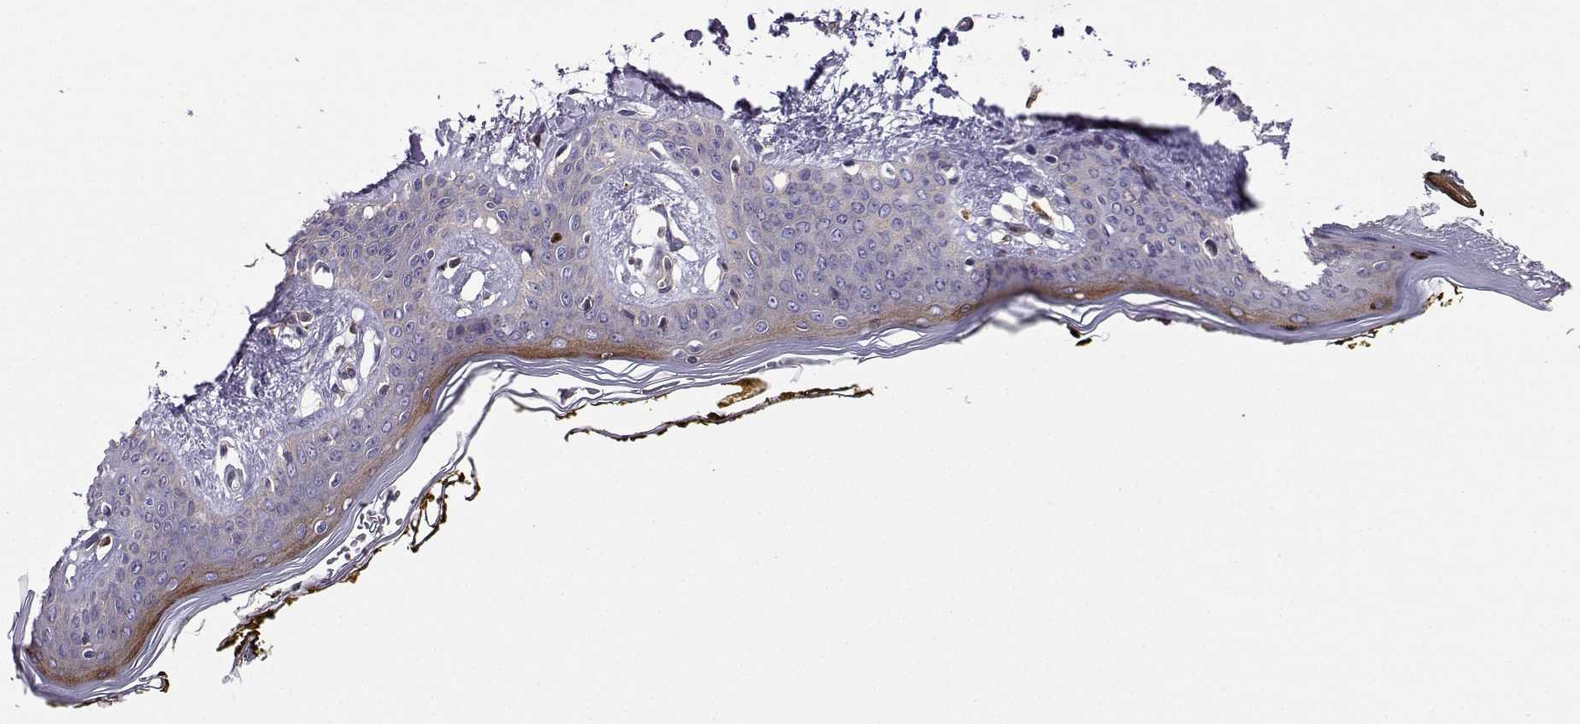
{"staining": {"intensity": "negative", "quantity": "none", "location": "none"}, "tissue": "skin", "cell_type": "Fibroblasts", "image_type": "normal", "snomed": [{"axis": "morphology", "description": "Normal tissue, NOS"}, {"axis": "topography", "description": "Skin"}], "caption": "Immunohistochemical staining of benign human skin exhibits no significant positivity in fibroblasts. (Stains: DAB immunohistochemistry with hematoxylin counter stain, Microscopy: brightfield microscopy at high magnification).", "gene": "ITGB8", "patient": {"sex": "female", "age": 34}}